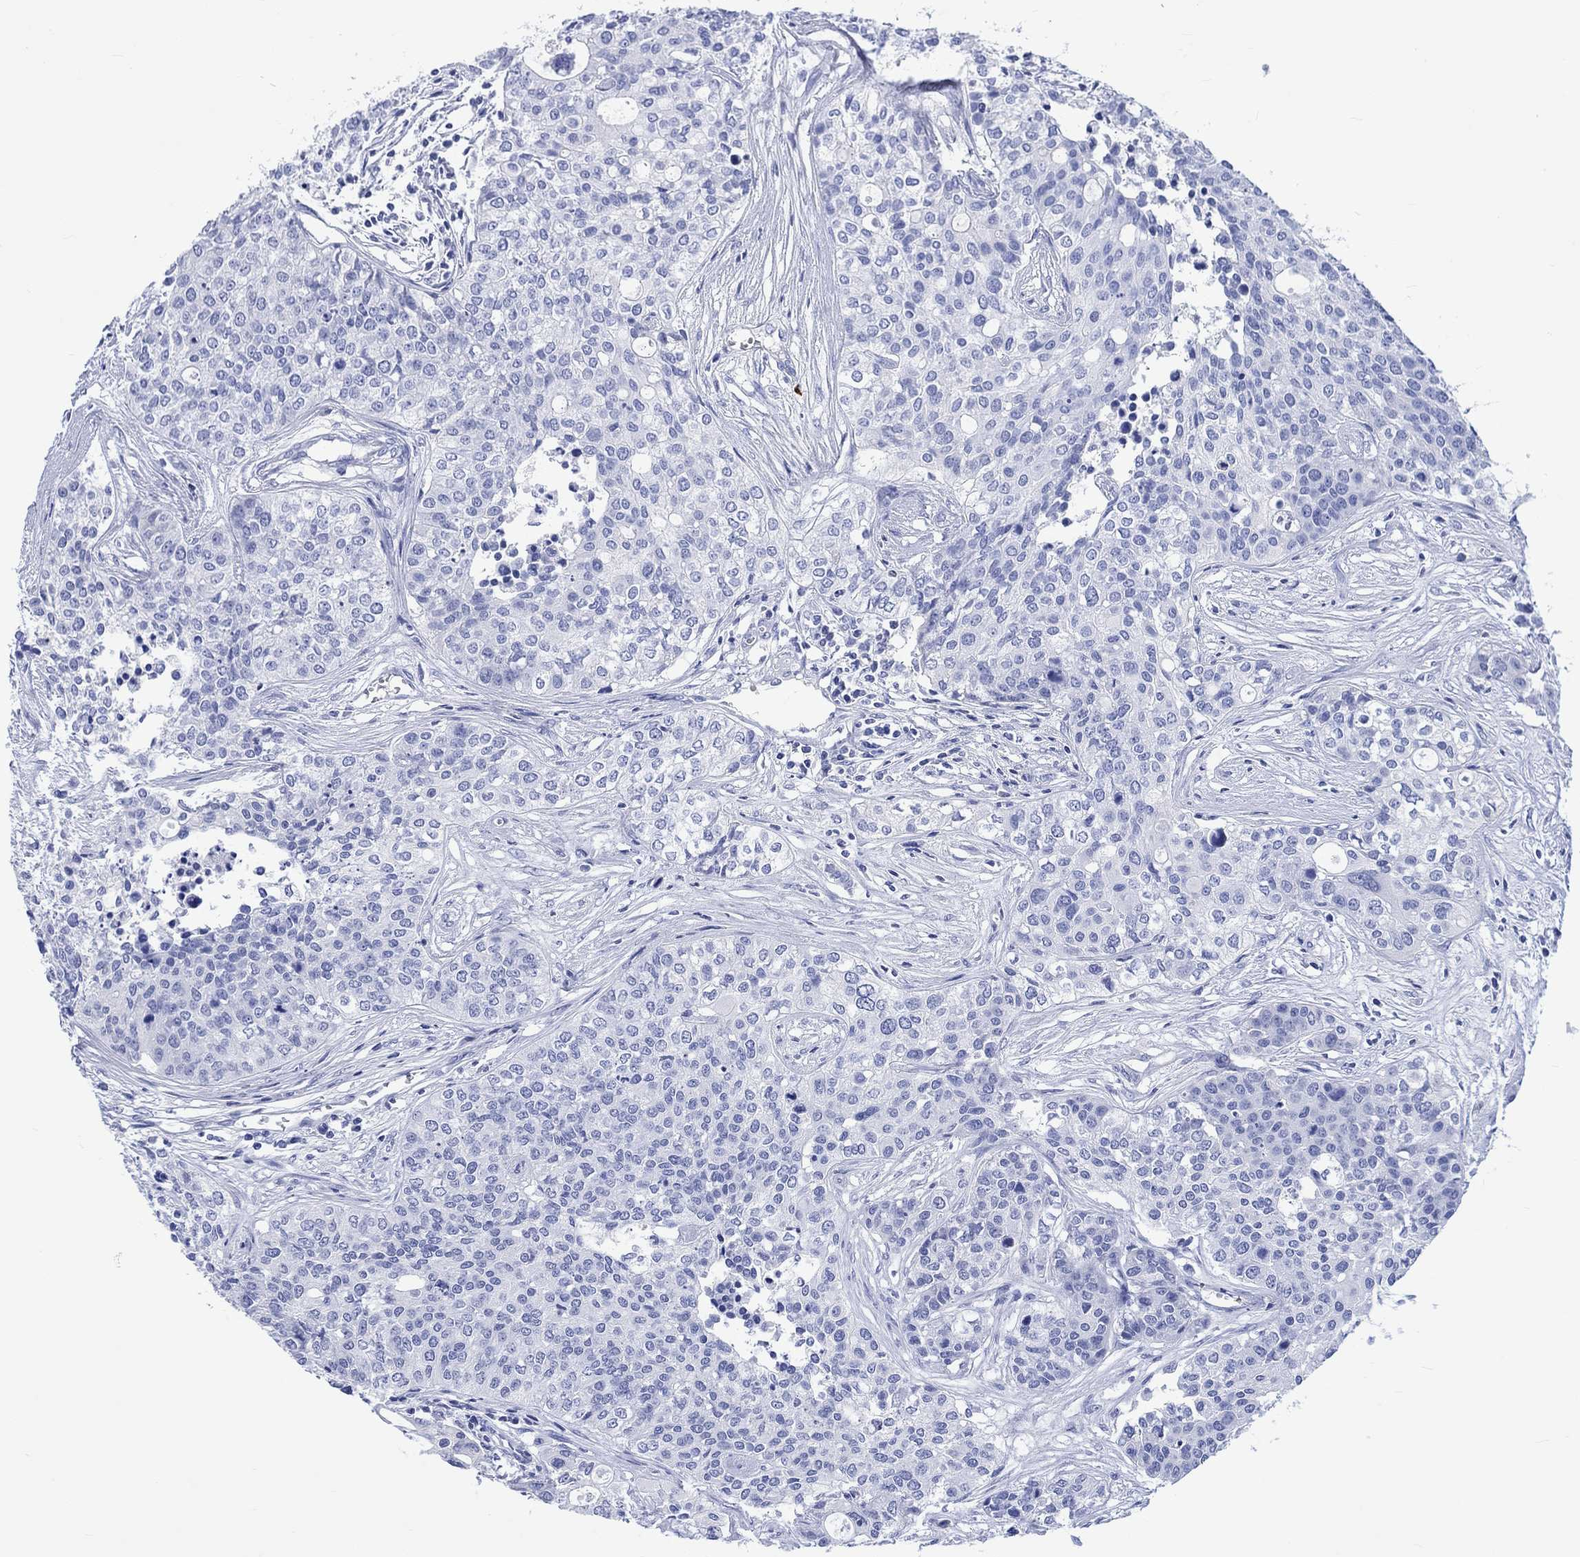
{"staining": {"intensity": "negative", "quantity": "none", "location": "none"}, "tissue": "carcinoid", "cell_type": "Tumor cells", "image_type": "cancer", "snomed": [{"axis": "morphology", "description": "Carcinoid, malignant, NOS"}, {"axis": "topography", "description": "Colon"}], "caption": "IHC histopathology image of neoplastic tissue: human carcinoid stained with DAB (3,3'-diaminobenzidine) displays no significant protein expression in tumor cells. (DAB immunohistochemistry (IHC) visualized using brightfield microscopy, high magnification).", "gene": "CACNG3", "patient": {"sex": "male", "age": 81}}